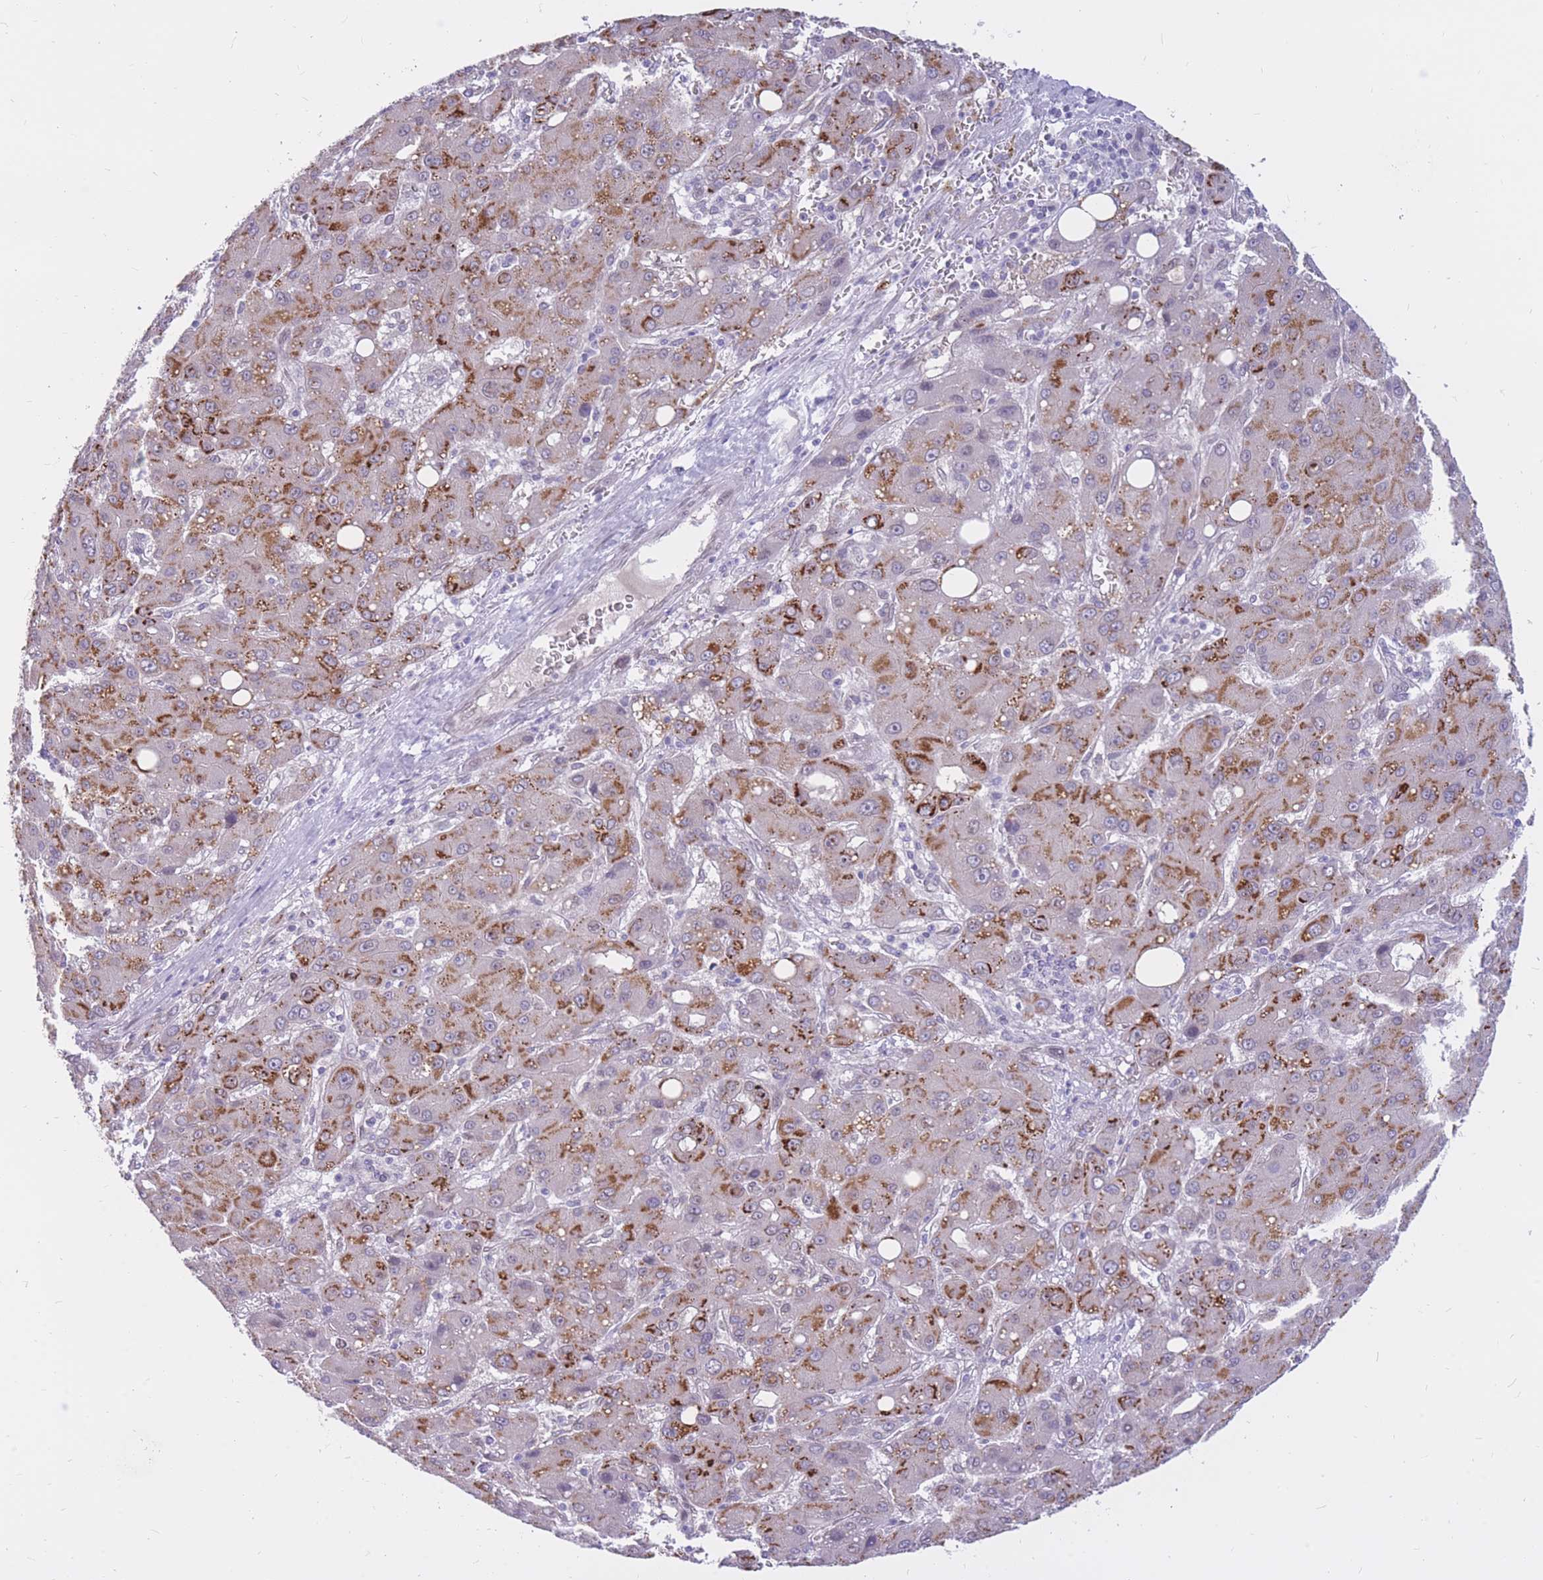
{"staining": {"intensity": "strong", "quantity": "25%-75%", "location": "cytoplasmic/membranous"}, "tissue": "liver cancer", "cell_type": "Tumor cells", "image_type": "cancer", "snomed": [{"axis": "morphology", "description": "Carcinoma, Hepatocellular, NOS"}, {"axis": "topography", "description": "Liver"}], "caption": "Tumor cells exhibit high levels of strong cytoplasmic/membranous positivity in approximately 25%-75% of cells in human hepatocellular carcinoma (liver).", "gene": "HOOK2", "patient": {"sex": "male", "age": 55}}